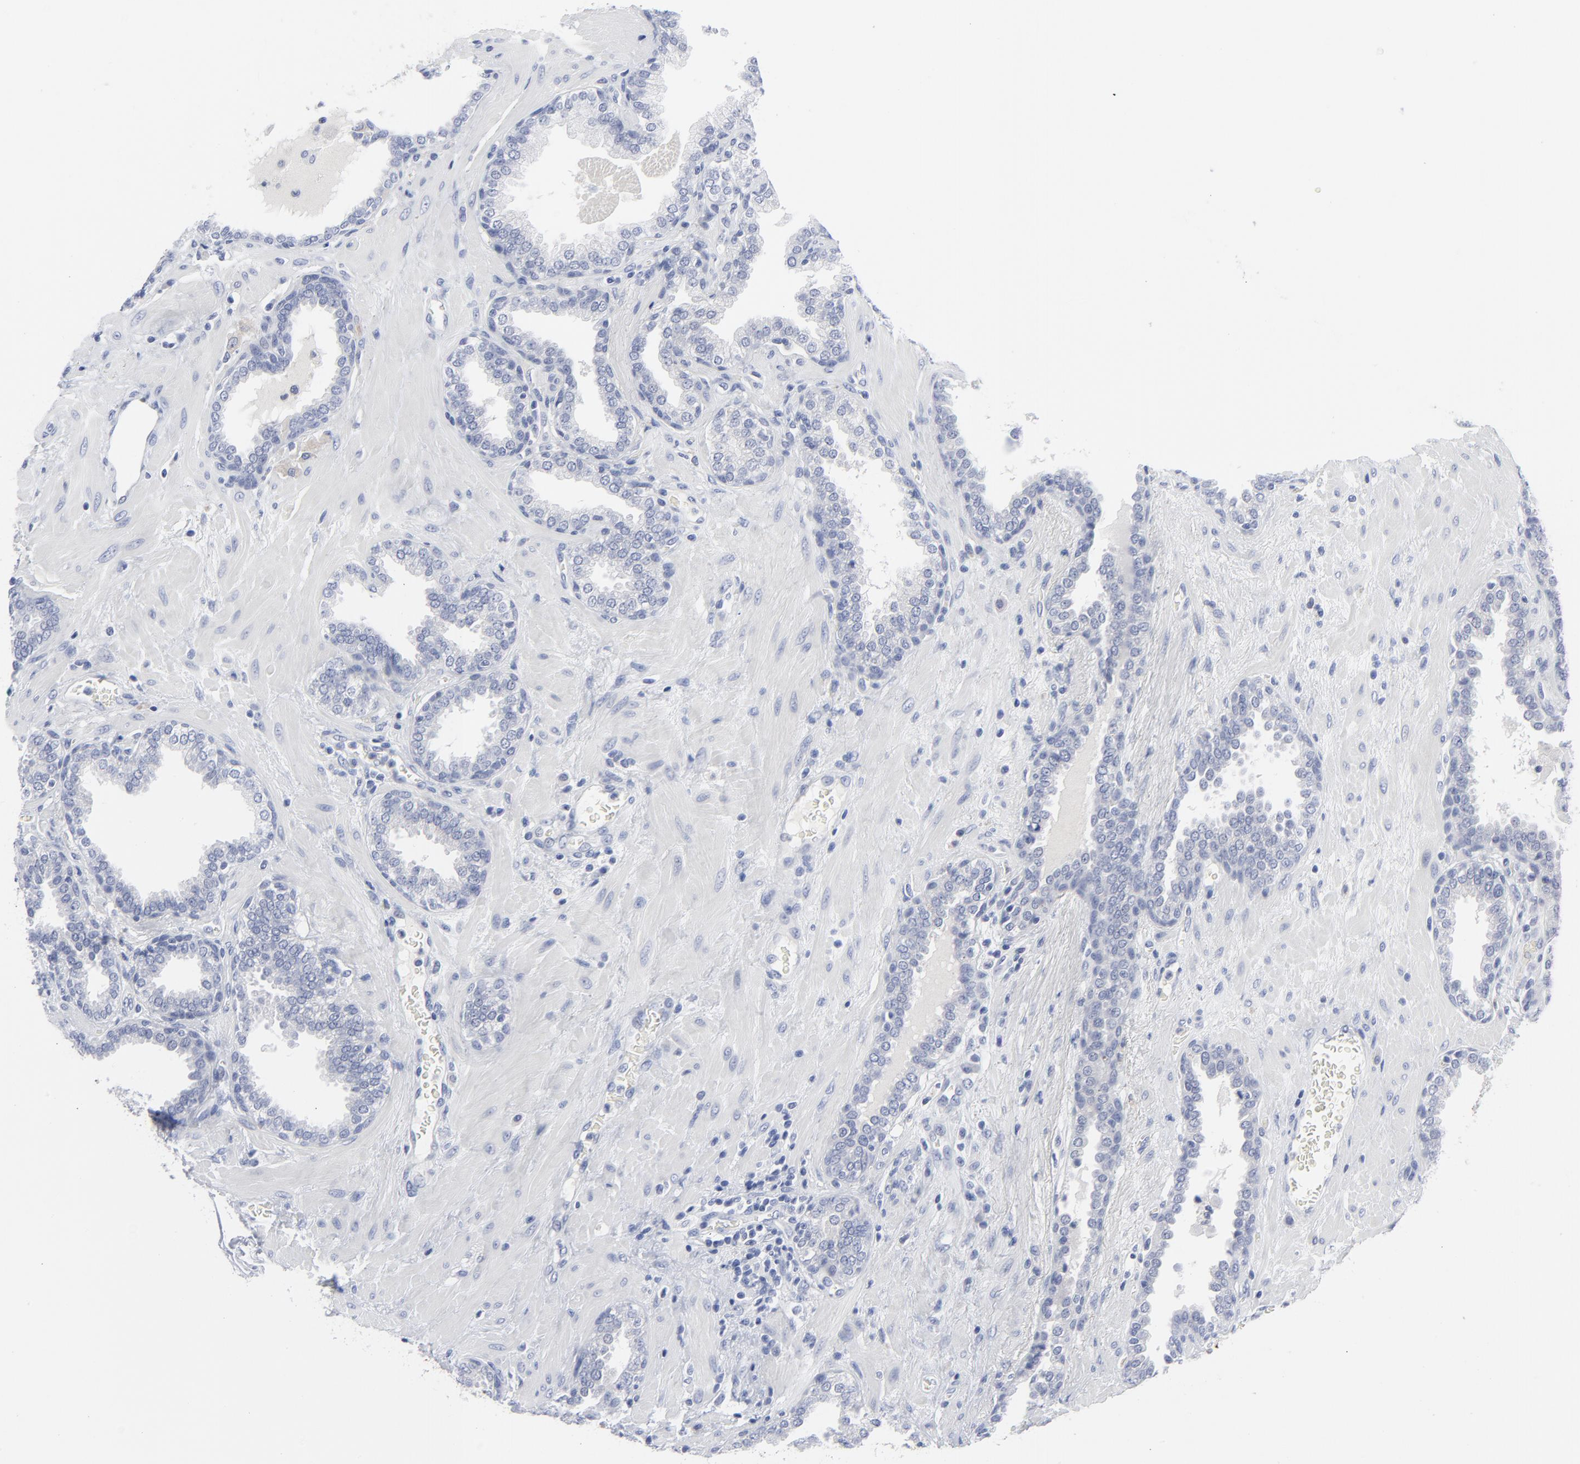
{"staining": {"intensity": "negative", "quantity": "none", "location": "none"}, "tissue": "prostate", "cell_type": "Glandular cells", "image_type": "normal", "snomed": [{"axis": "morphology", "description": "Normal tissue, NOS"}, {"axis": "topography", "description": "Prostate"}], "caption": "There is no significant positivity in glandular cells of prostate. (Brightfield microscopy of DAB immunohistochemistry at high magnification).", "gene": "CLEC4G", "patient": {"sex": "male", "age": 51}}